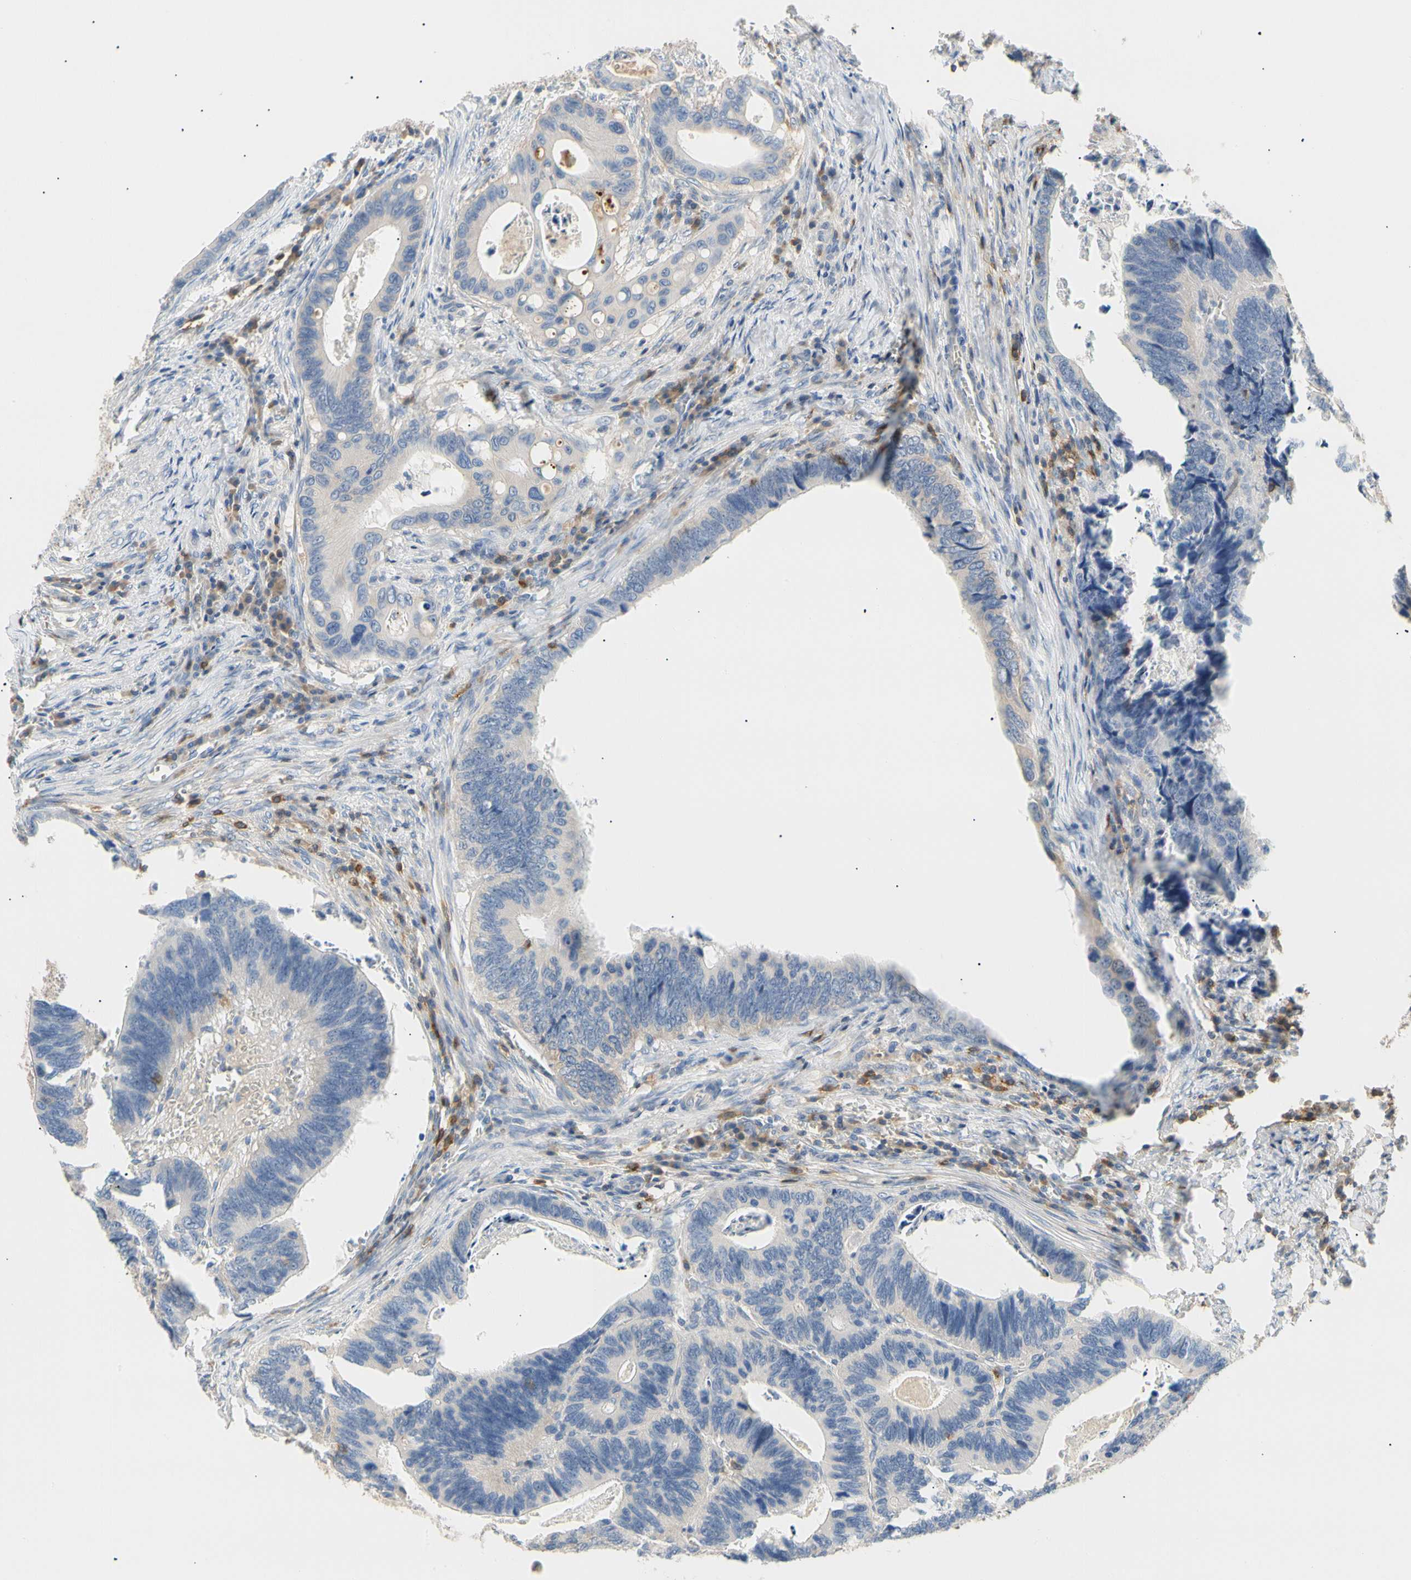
{"staining": {"intensity": "negative", "quantity": "none", "location": "none"}, "tissue": "colorectal cancer", "cell_type": "Tumor cells", "image_type": "cancer", "snomed": [{"axis": "morphology", "description": "Adenocarcinoma, NOS"}, {"axis": "topography", "description": "Colon"}], "caption": "The micrograph displays no significant positivity in tumor cells of colorectal cancer (adenocarcinoma).", "gene": "TNFRSF18", "patient": {"sex": "male", "age": 72}}